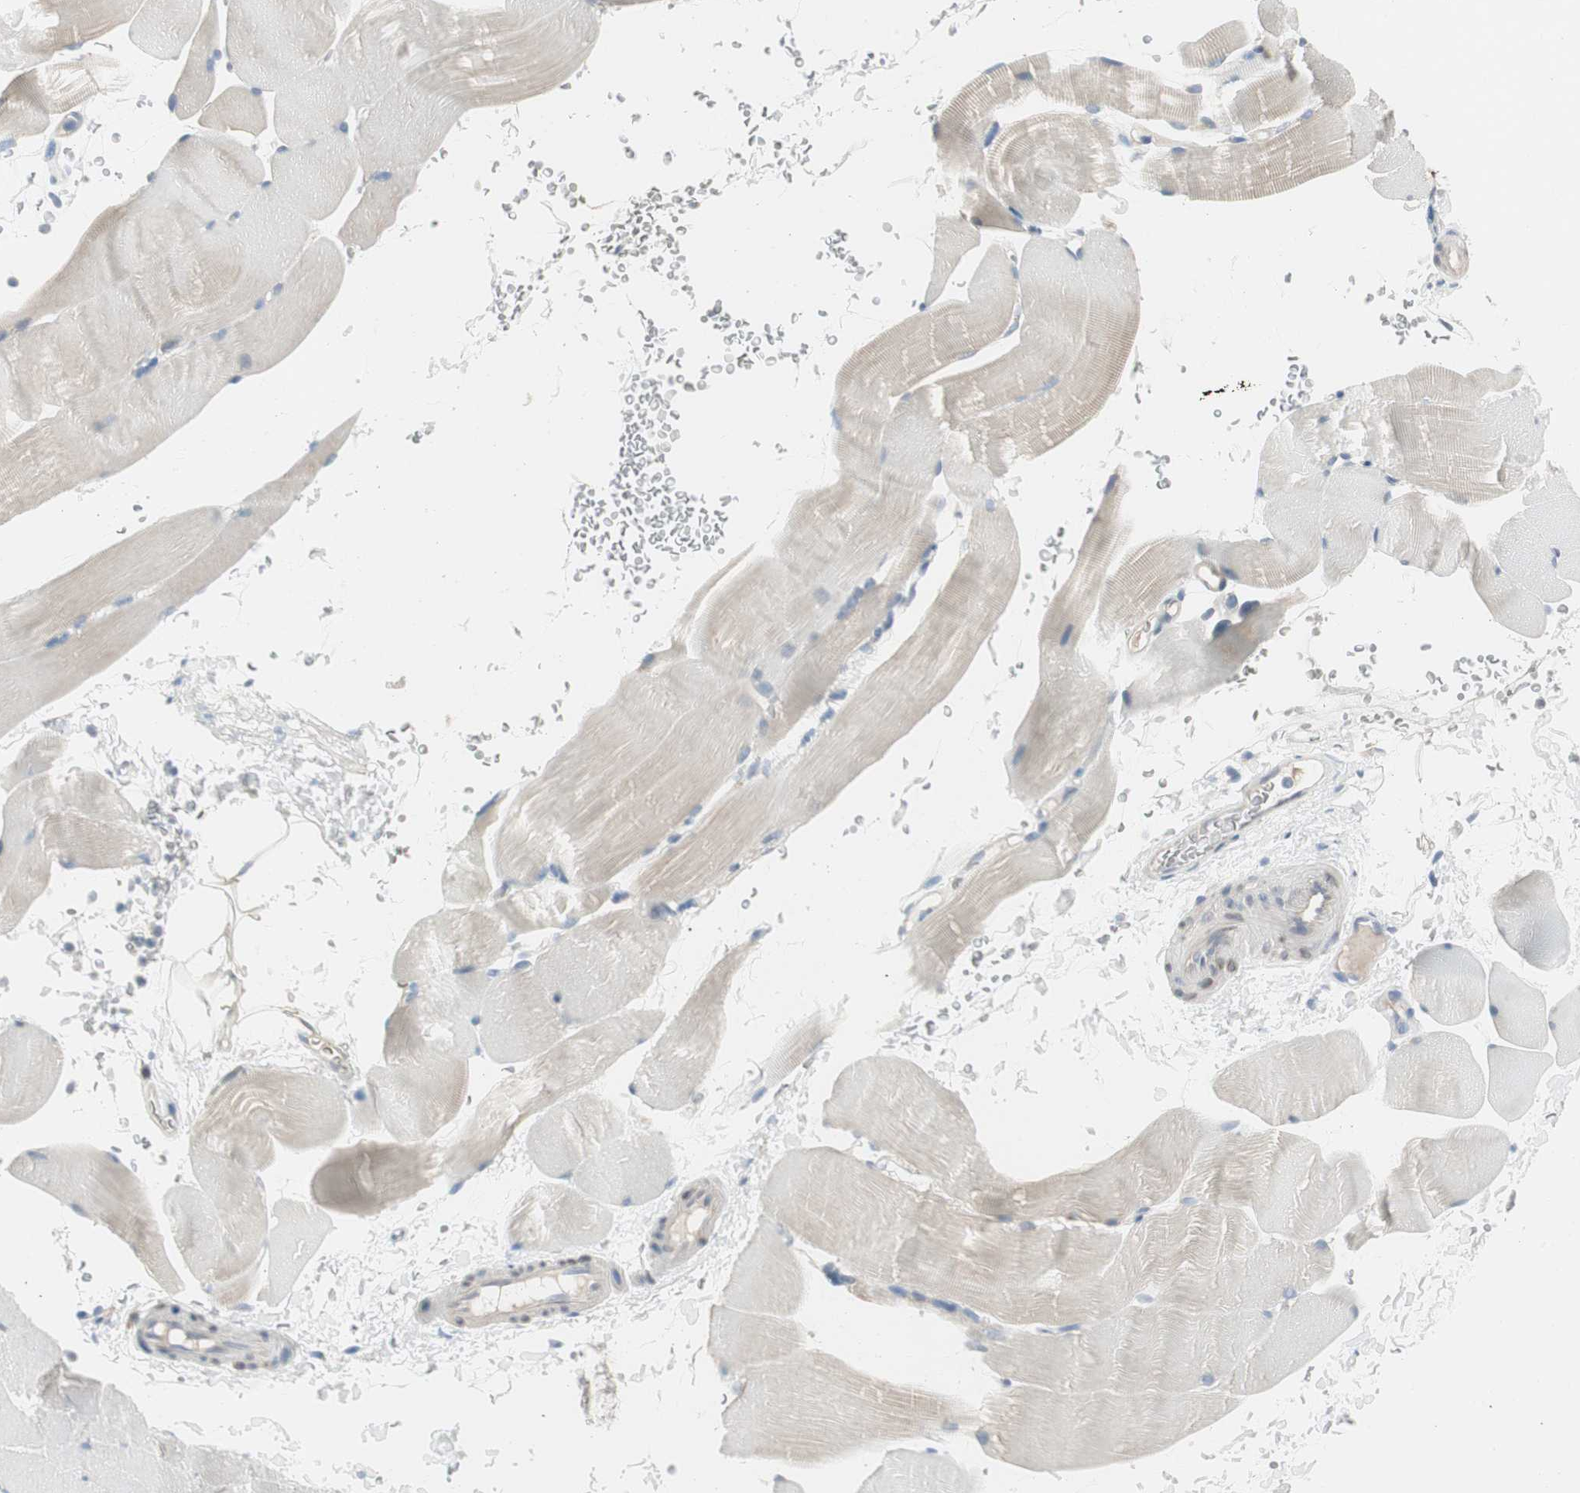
{"staining": {"intensity": "negative", "quantity": "none", "location": "none"}, "tissue": "skeletal muscle", "cell_type": "Myocytes", "image_type": "normal", "snomed": [{"axis": "morphology", "description": "Normal tissue, NOS"}, {"axis": "topography", "description": "Skeletal muscle"}, {"axis": "topography", "description": "Parathyroid gland"}], "caption": "Histopathology image shows no protein positivity in myocytes of normal skeletal muscle.", "gene": "SPINK4", "patient": {"sex": "female", "age": 37}}